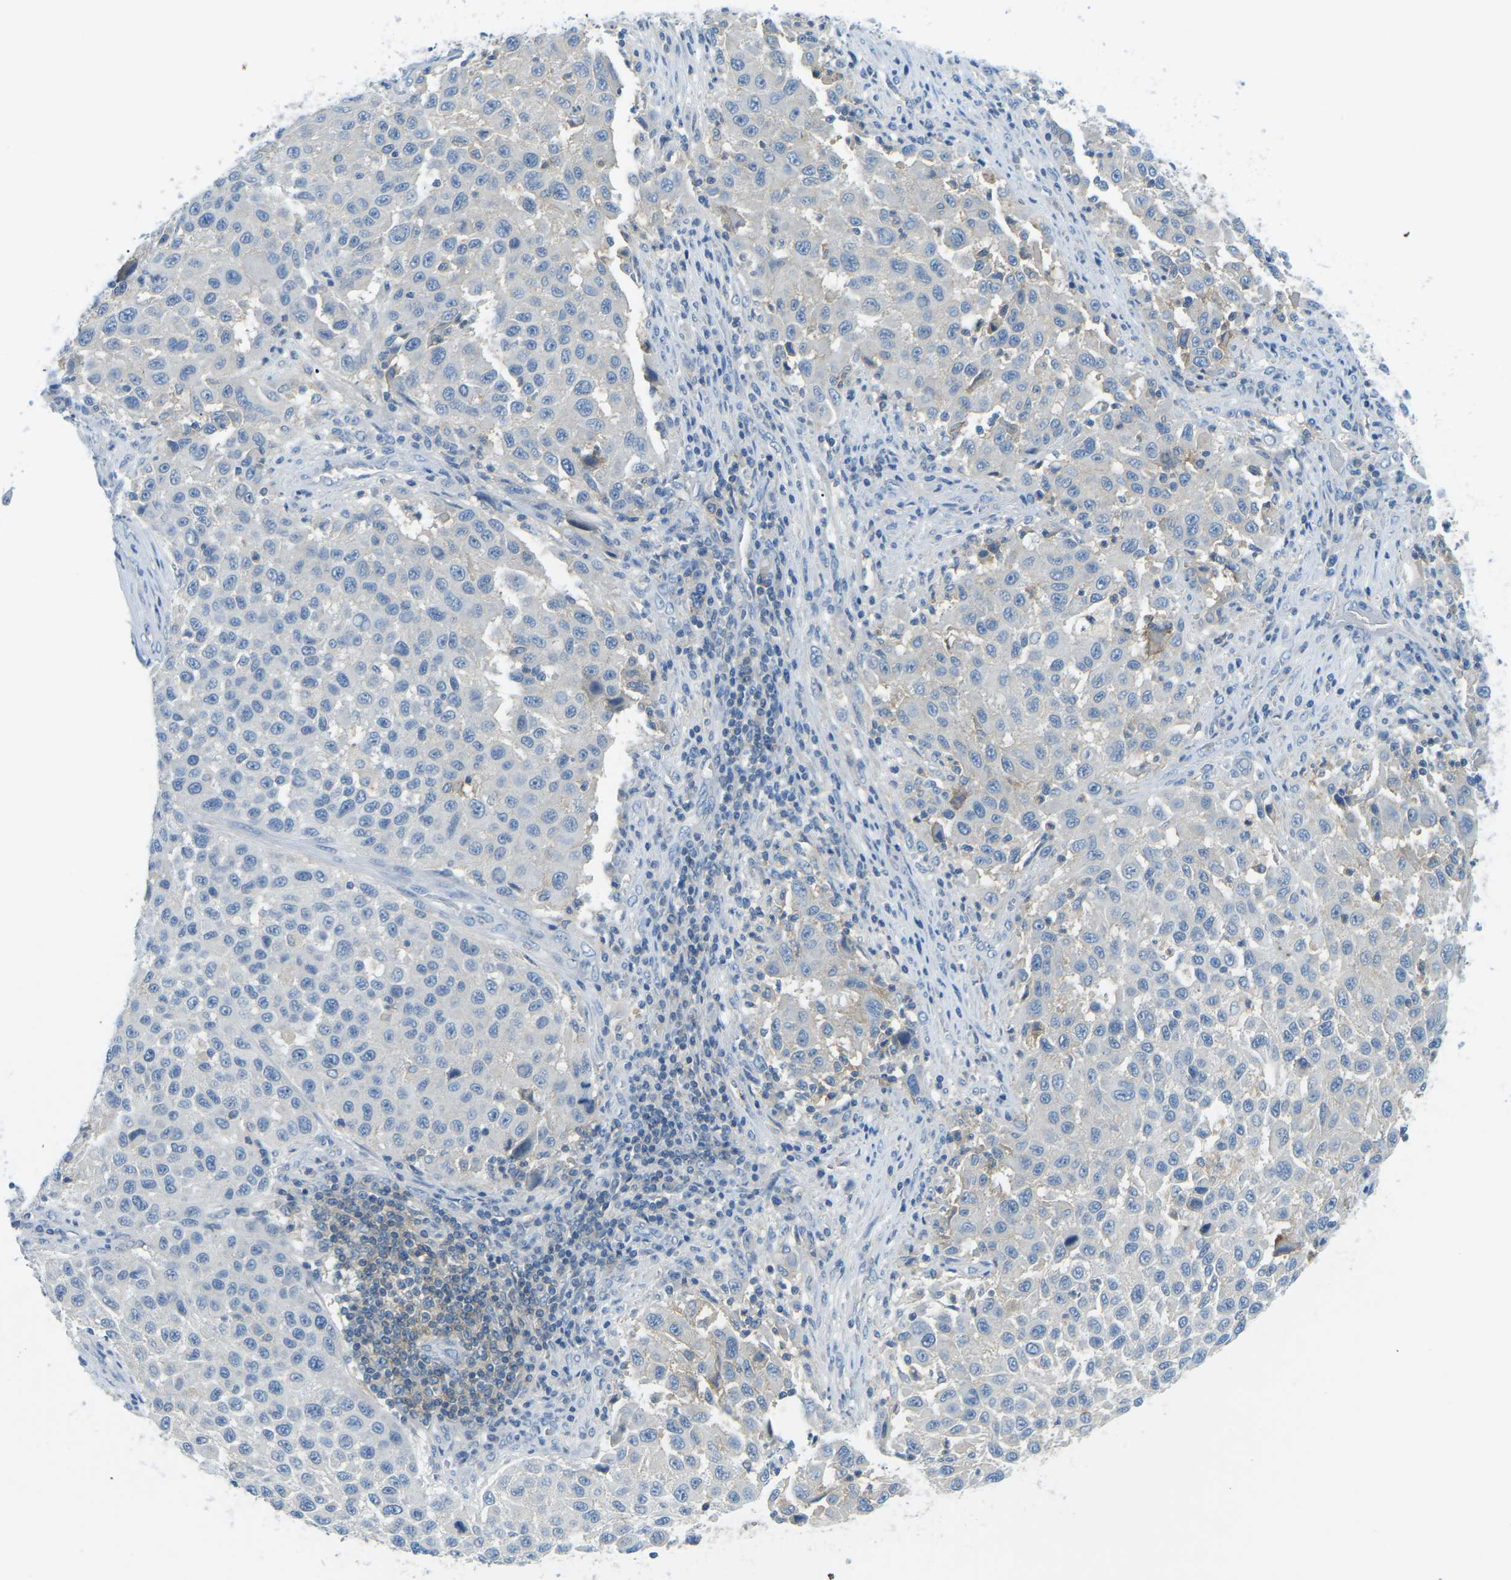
{"staining": {"intensity": "negative", "quantity": "none", "location": "none"}, "tissue": "melanoma", "cell_type": "Tumor cells", "image_type": "cancer", "snomed": [{"axis": "morphology", "description": "Malignant melanoma, Metastatic site"}, {"axis": "topography", "description": "Lymph node"}], "caption": "Immunohistochemical staining of human melanoma exhibits no significant staining in tumor cells.", "gene": "CD47", "patient": {"sex": "male", "age": 61}}